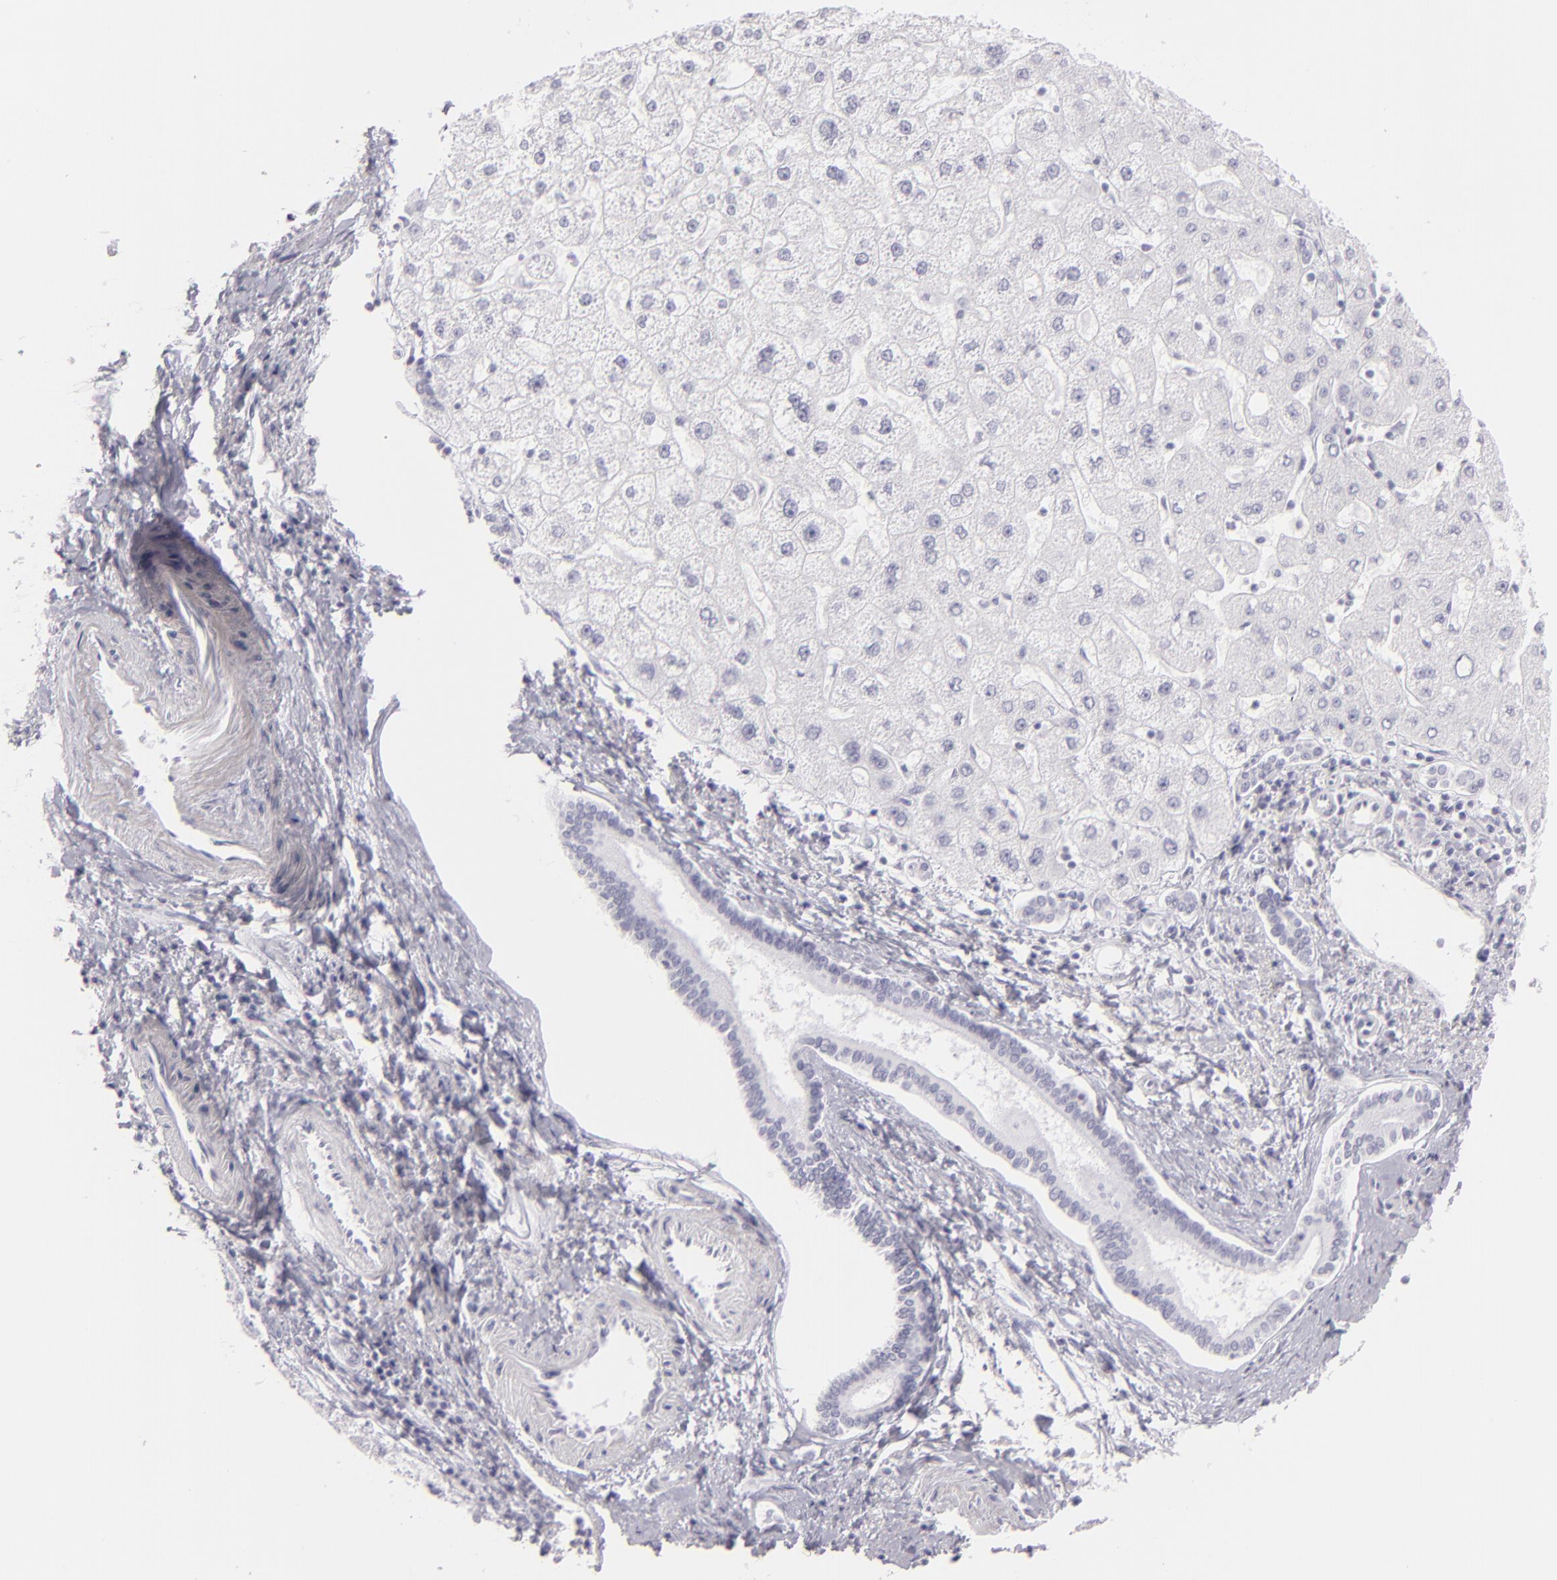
{"staining": {"intensity": "negative", "quantity": "none", "location": "none"}, "tissue": "liver cancer", "cell_type": "Tumor cells", "image_type": "cancer", "snomed": [{"axis": "morphology", "description": "Carcinoma, Hepatocellular, NOS"}, {"axis": "topography", "description": "Liver"}], "caption": "This is an immunohistochemistry image of liver hepatocellular carcinoma. There is no positivity in tumor cells.", "gene": "FLG", "patient": {"sex": "female", "age": 85}}